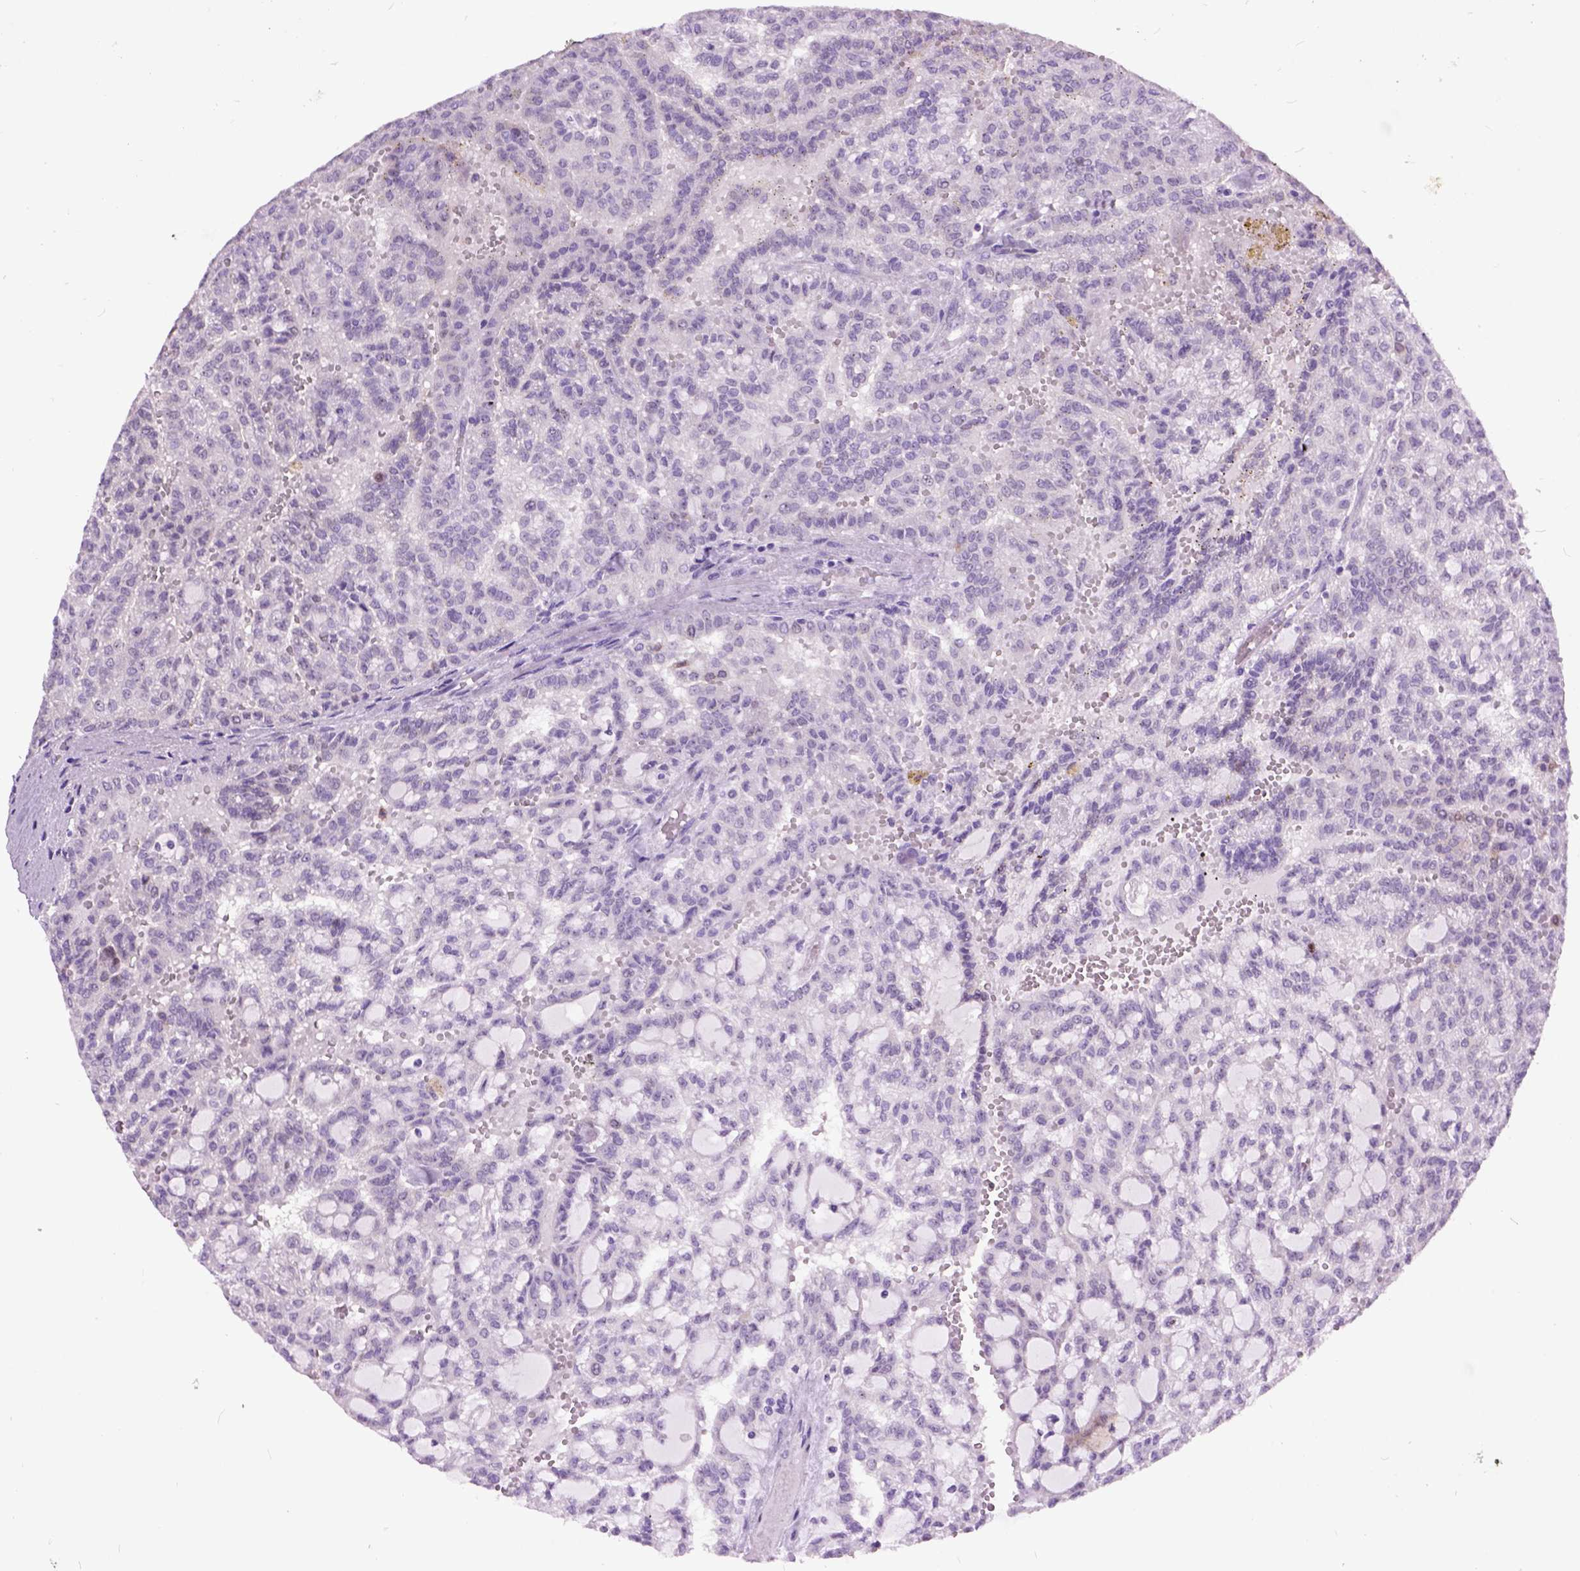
{"staining": {"intensity": "negative", "quantity": "none", "location": "none"}, "tissue": "renal cancer", "cell_type": "Tumor cells", "image_type": "cancer", "snomed": [{"axis": "morphology", "description": "Adenocarcinoma, NOS"}, {"axis": "topography", "description": "Kidney"}], "caption": "This is an immunohistochemistry micrograph of renal cancer. There is no staining in tumor cells.", "gene": "MAPT", "patient": {"sex": "male", "age": 63}}